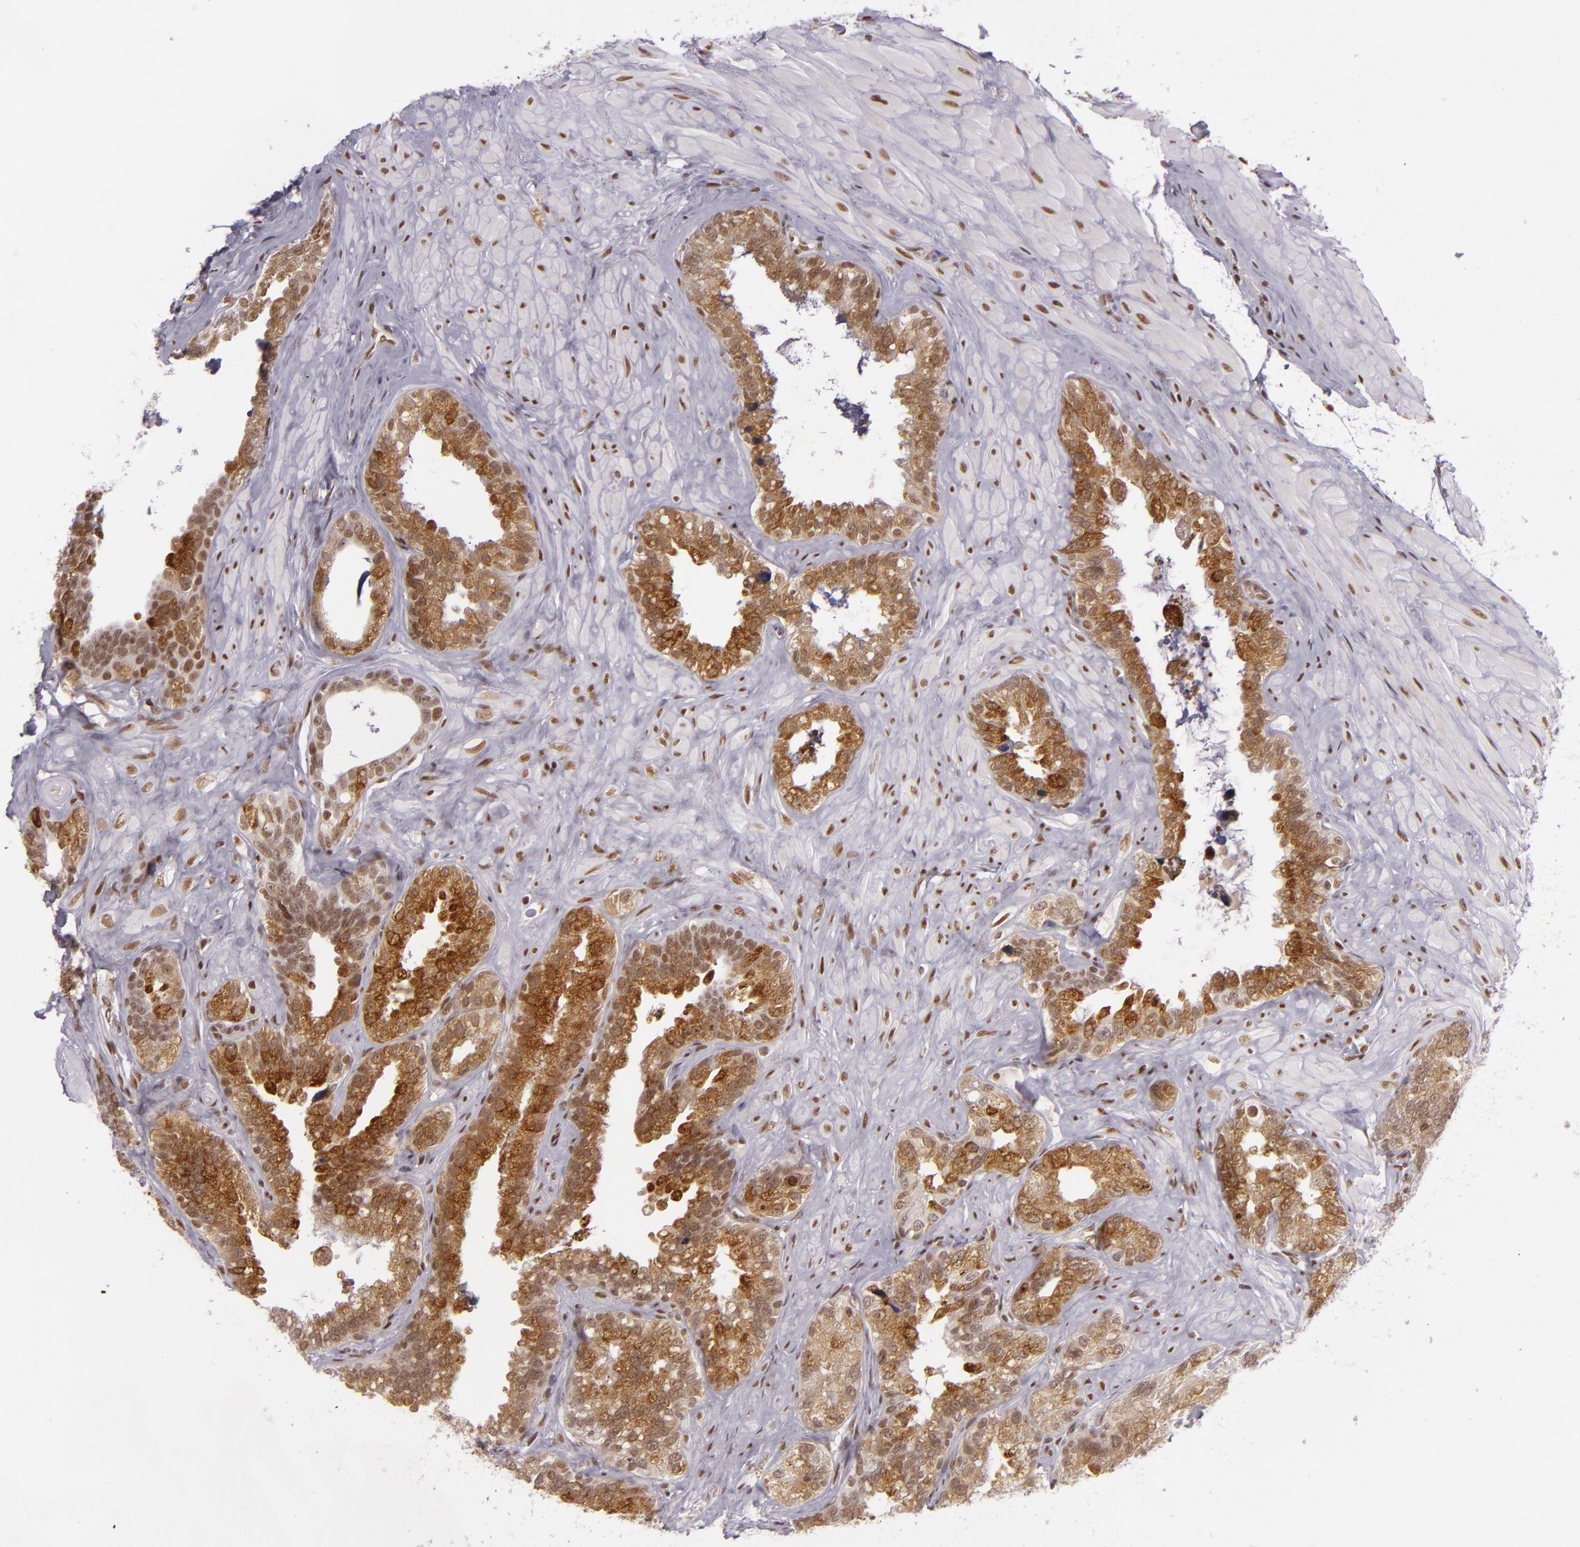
{"staining": {"intensity": "moderate", "quantity": ">75%", "location": "cytoplasmic/membranous,nuclear"}, "tissue": "seminal vesicle", "cell_type": "Glandular cells", "image_type": "normal", "snomed": [{"axis": "morphology", "description": "Normal tissue, NOS"}, {"axis": "topography", "description": "Seminal veicle"}], "caption": "Immunohistochemistry (IHC) of unremarkable seminal vesicle shows medium levels of moderate cytoplasmic/membranous,nuclear positivity in approximately >75% of glandular cells.", "gene": "ZFX", "patient": {"sex": "male", "age": 63}}